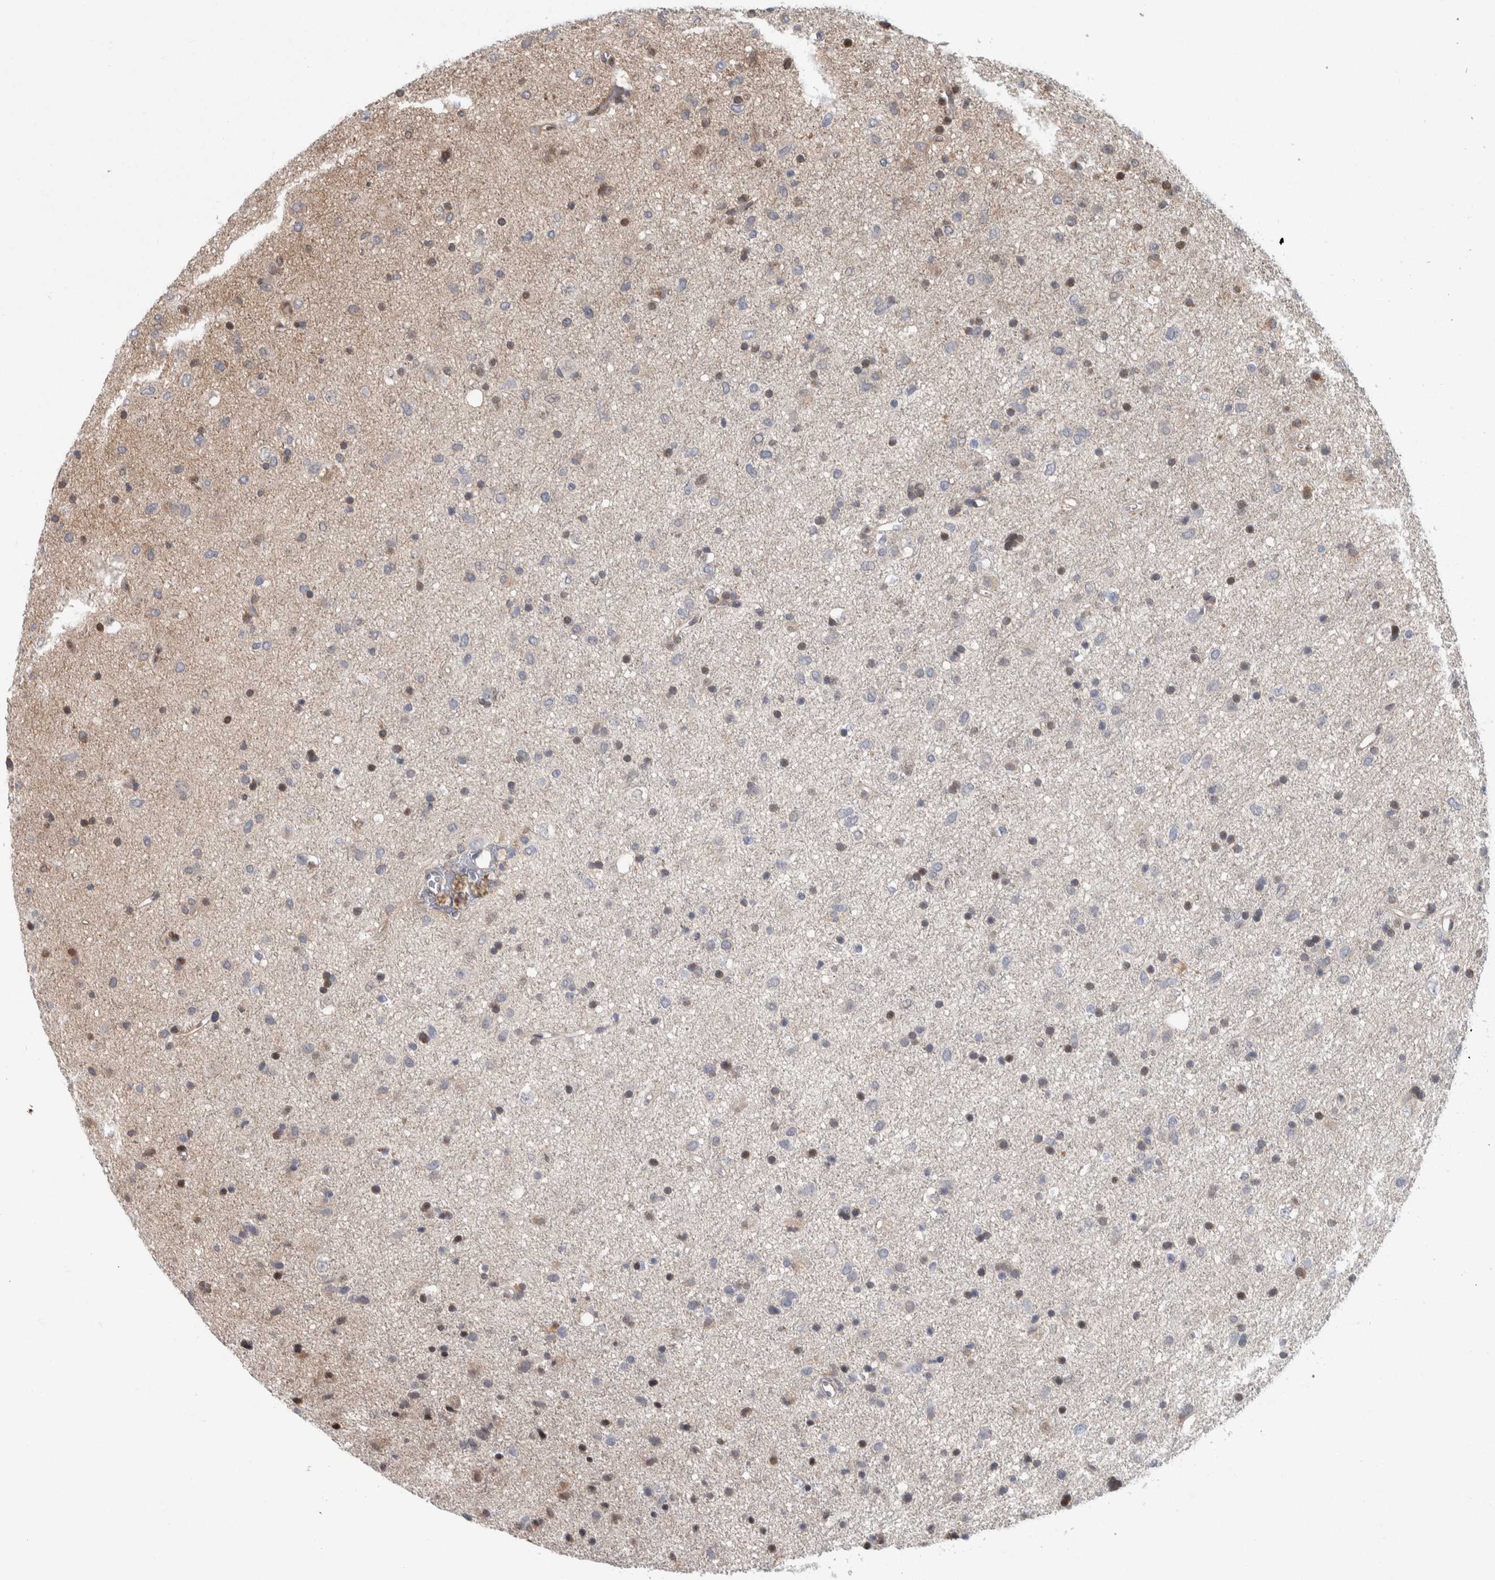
{"staining": {"intensity": "moderate", "quantity": "<25%", "location": "cytoplasmic/membranous,nuclear"}, "tissue": "glioma", "cell_type": "Tumor cells", "image_type": "cancer", "snomed": [{"axis": "morphology", "description": "Glioma, malignant, Low grade"}, {"axis": "topography", "description": "Brain"}], "caption": "IHC of human malignant glioma (low-grade) shows low levels of moderate cytoplasmic/membranous and nuclear staining in about <25% of tumor cells.", "gene": "PTPA", "patient": {"sex": "male", "age": 77}}